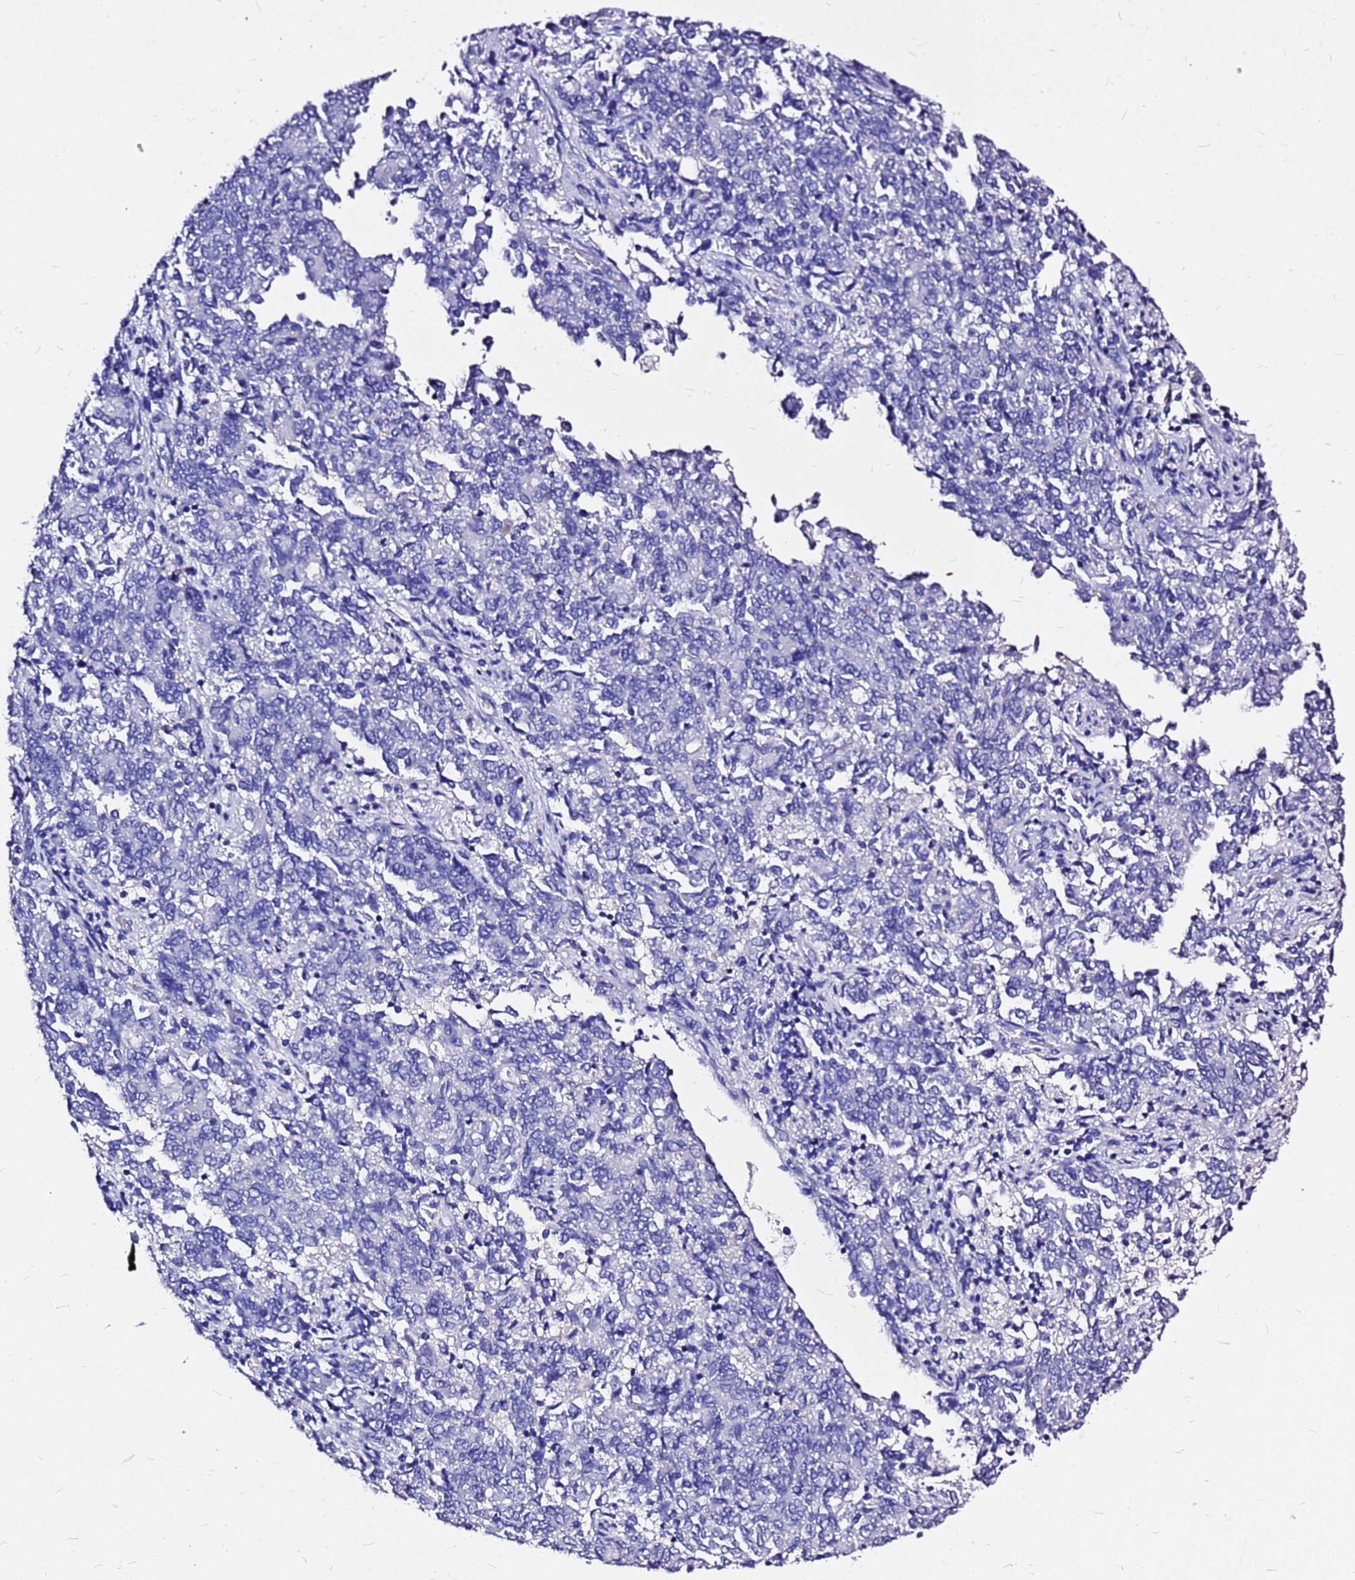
{"staining": {"intensity": "negative", "quantity": "none", "location": "none"}, "tissue": "endometrial cancer", "cell_type": "Tumor cells", "image_type": "cancer", "snomed": [{"axis": "morphology", "description": "Adenocarcinoma, NOS"}, {"axis": "topography", "description": "Endometrium"}], "caption": "IHC of endometrial cancer (adenocarcinoma) demonstrates no expression in tumor cells. (DAB immunohistochemistry (IHC), high magnification).", "gene": "HERC4", "patient": {"sex": "female", "age": 80}}